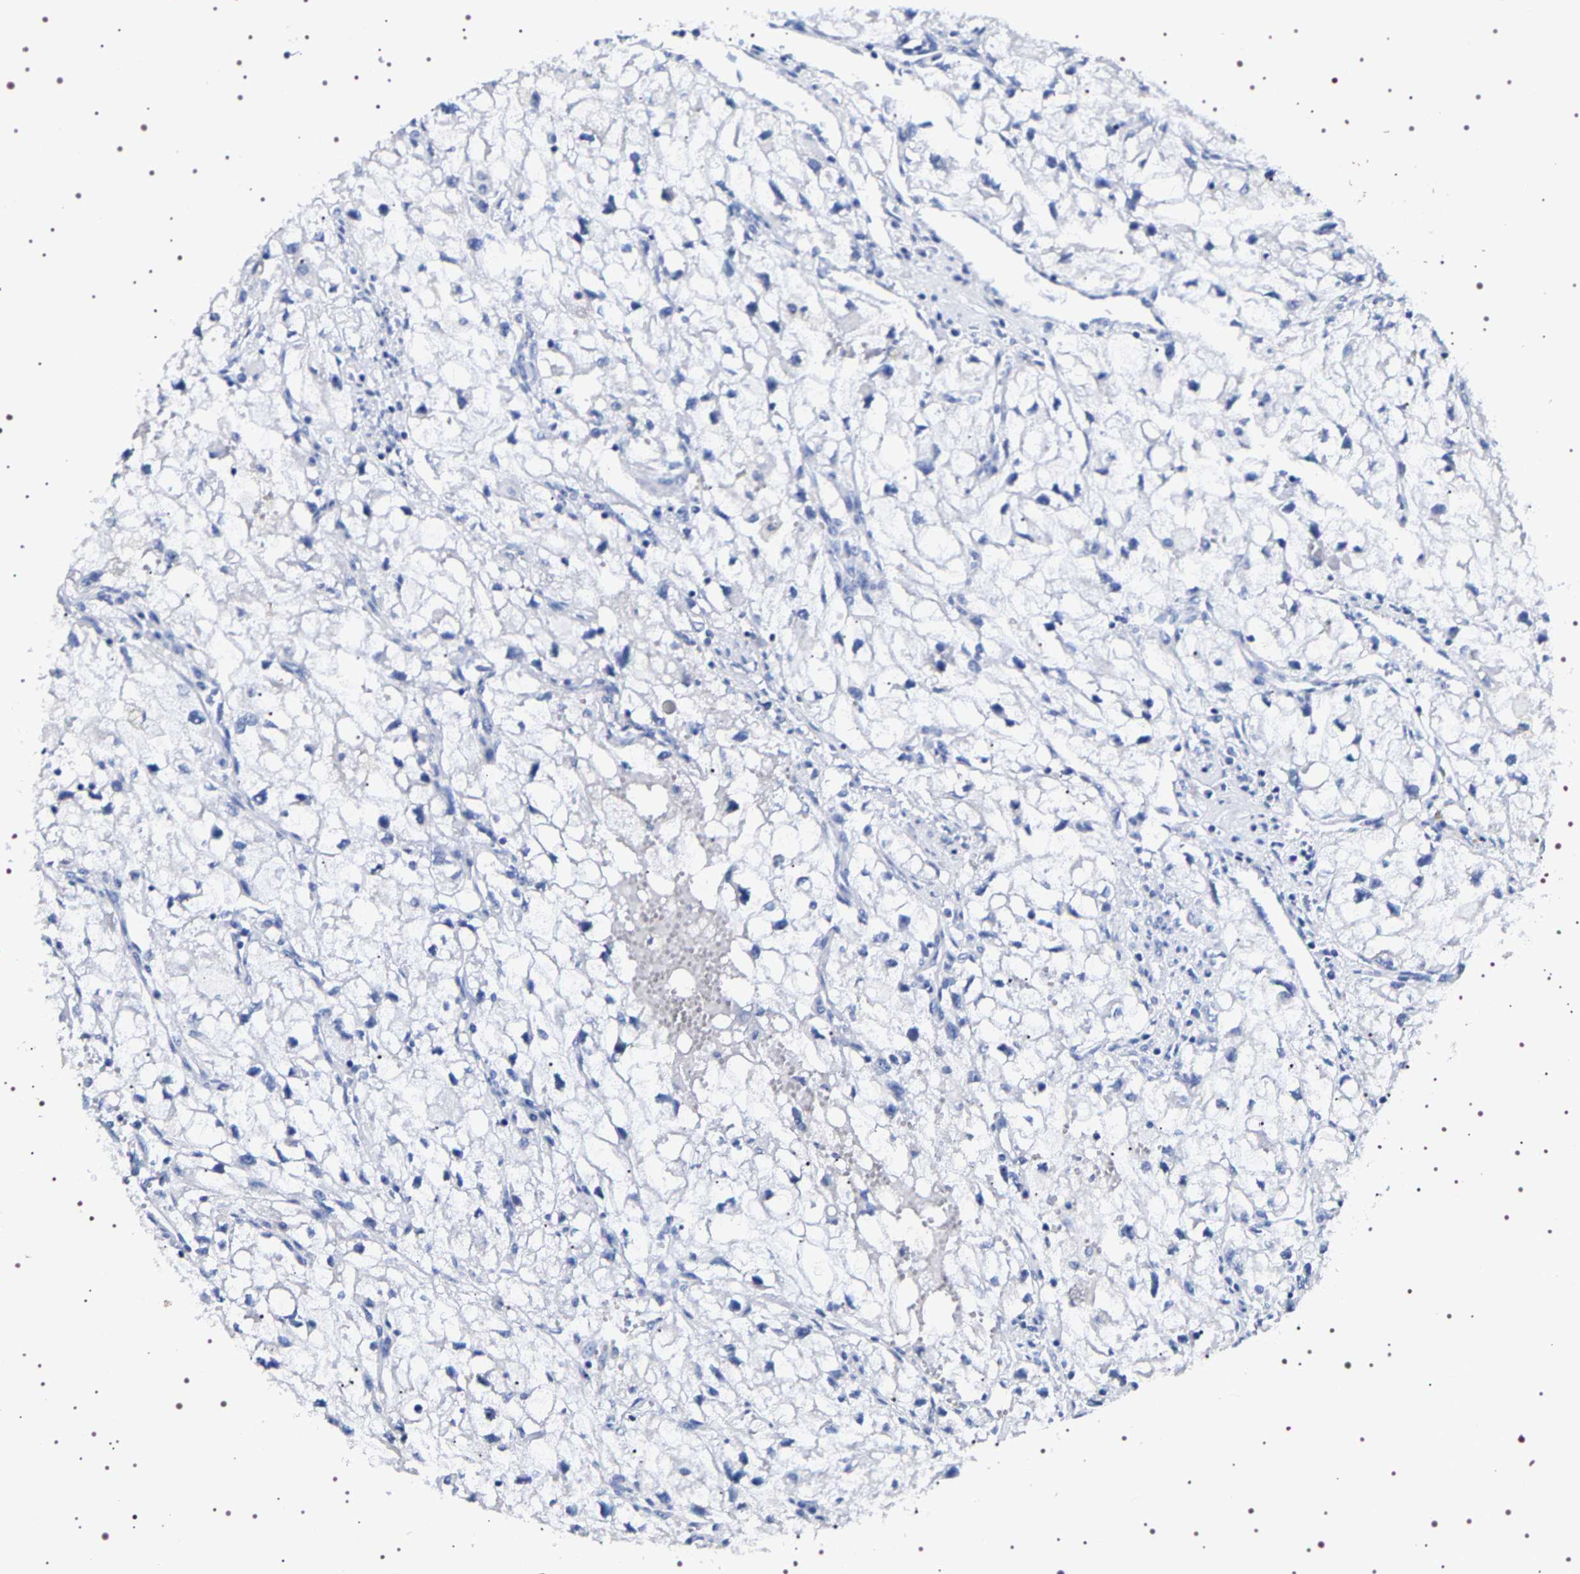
{"staining": {"intensity": "negative", "quantity": "none", "location": "none"}, "tissue": "renal cancer", "cell_type": "Tumor cells", "image_type": "cancer", "snomed": [{"axis": "morphology", "description": "Adenocarcinoma, NOS"}, {"axis": "topography", "description": "Kidney"}], "caption": "Renal cancer was stained to show a protein in brown. There is no significant staining in tumor cells. Brightfield microscopy of immunohistochemistry stained with DAB (3,3'-diaminobenzidine) (brown) and hematoxylin (blue), captured at high magnification.", "gene": "UBQLN3", "patient": {"sex": "female", "age": 70}}